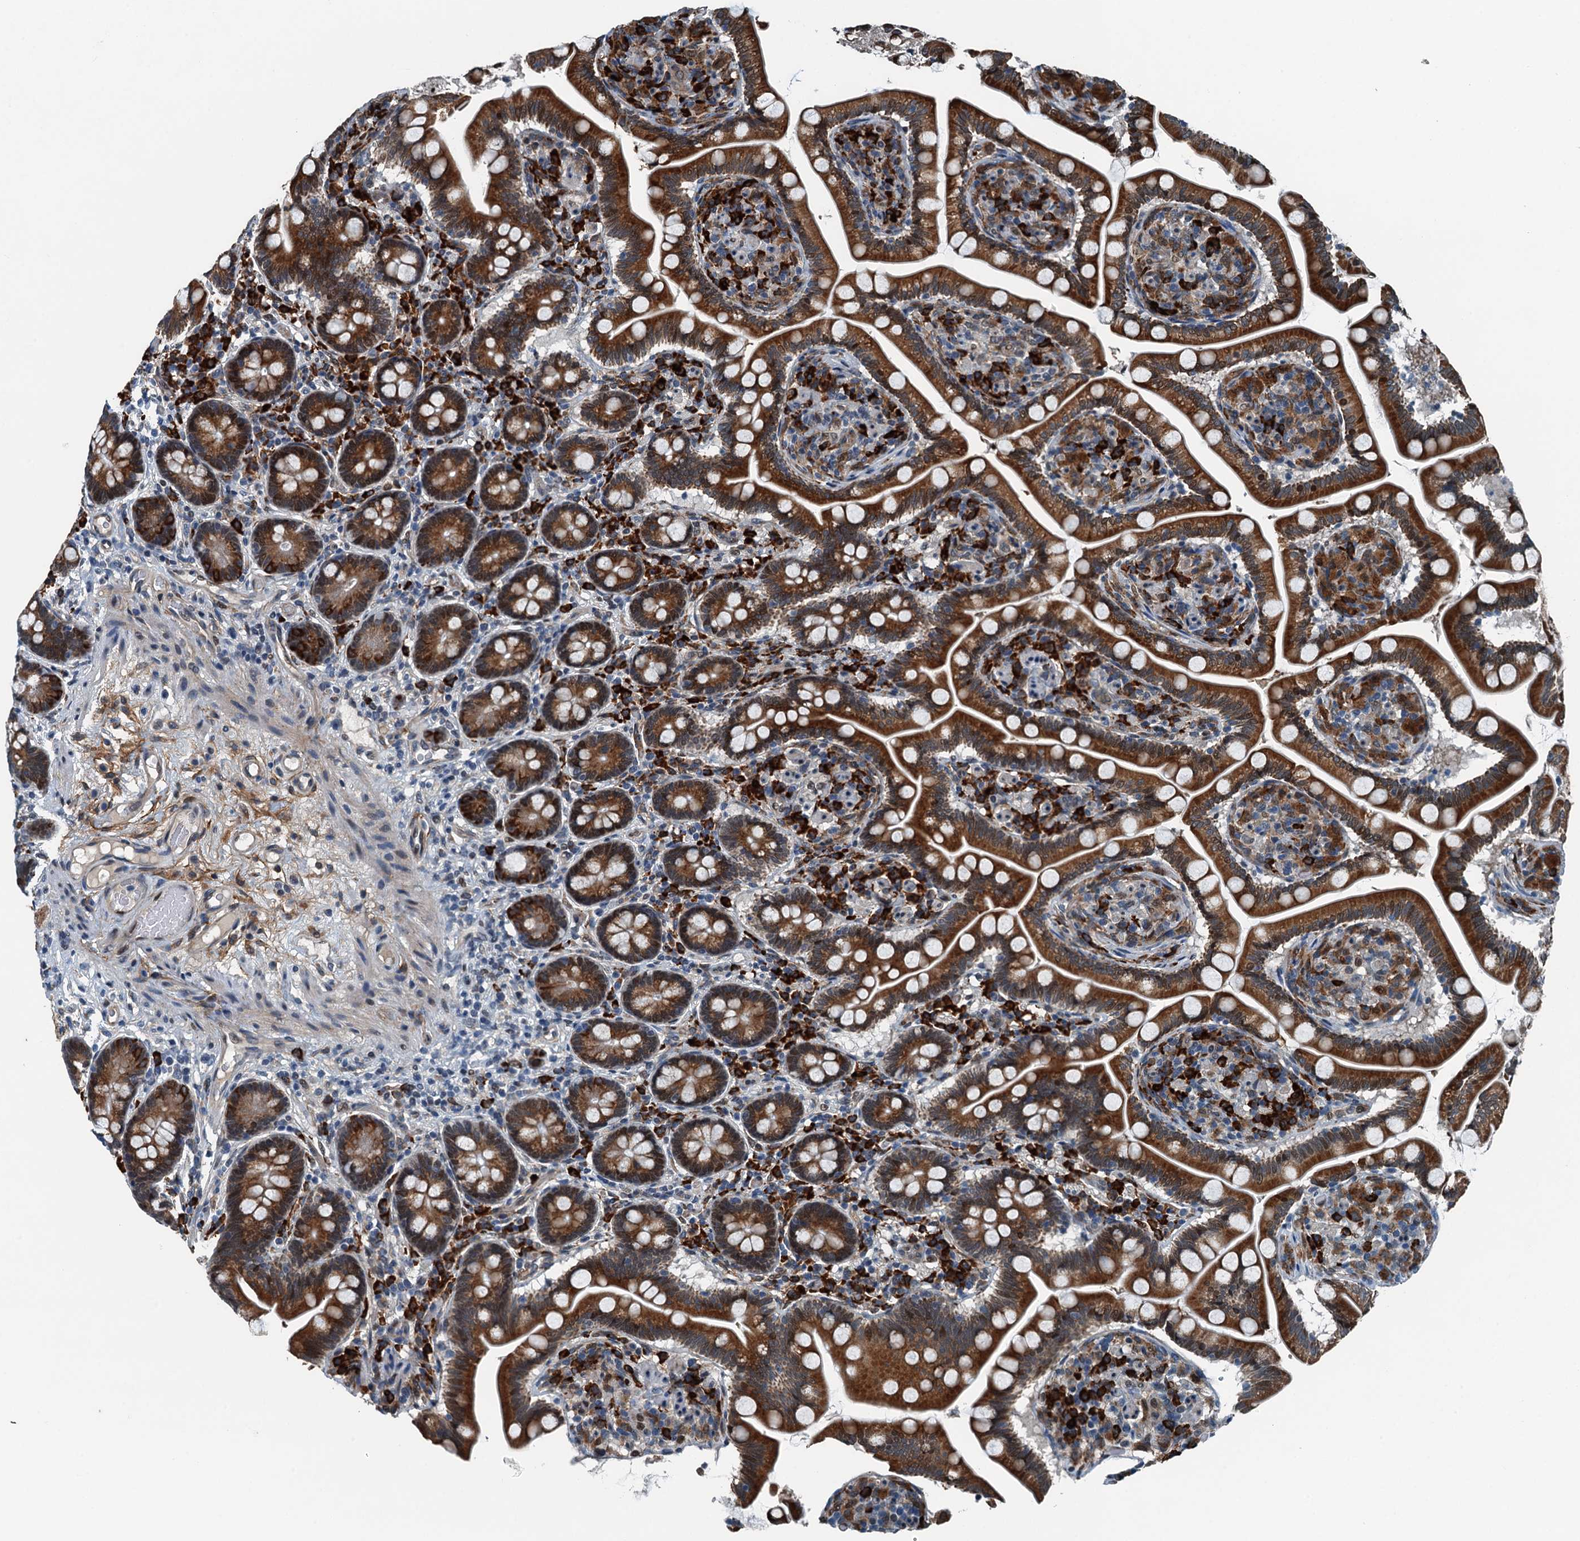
{"staining": {"intensity": "strong", "quantity": ">75%", "location": "cytoplasmic/membranous,nuclear"}, "tissue": "small intestine", "cell_type": "Glandular cells", "image_type": "normal", "snomed": [{"axis": "morphology", "description": "Normal tissue, NOS"}, {"axis": "topography", "description": "Small intestine"}], "caption": "A micrograph of small intestine stained for a protein demonstrates strong cytoplasmic/membranous,nuclear brown staining in glandular cells.", "gene": "TAMALIN", "patient": {"sex": "female", "age": 64}}